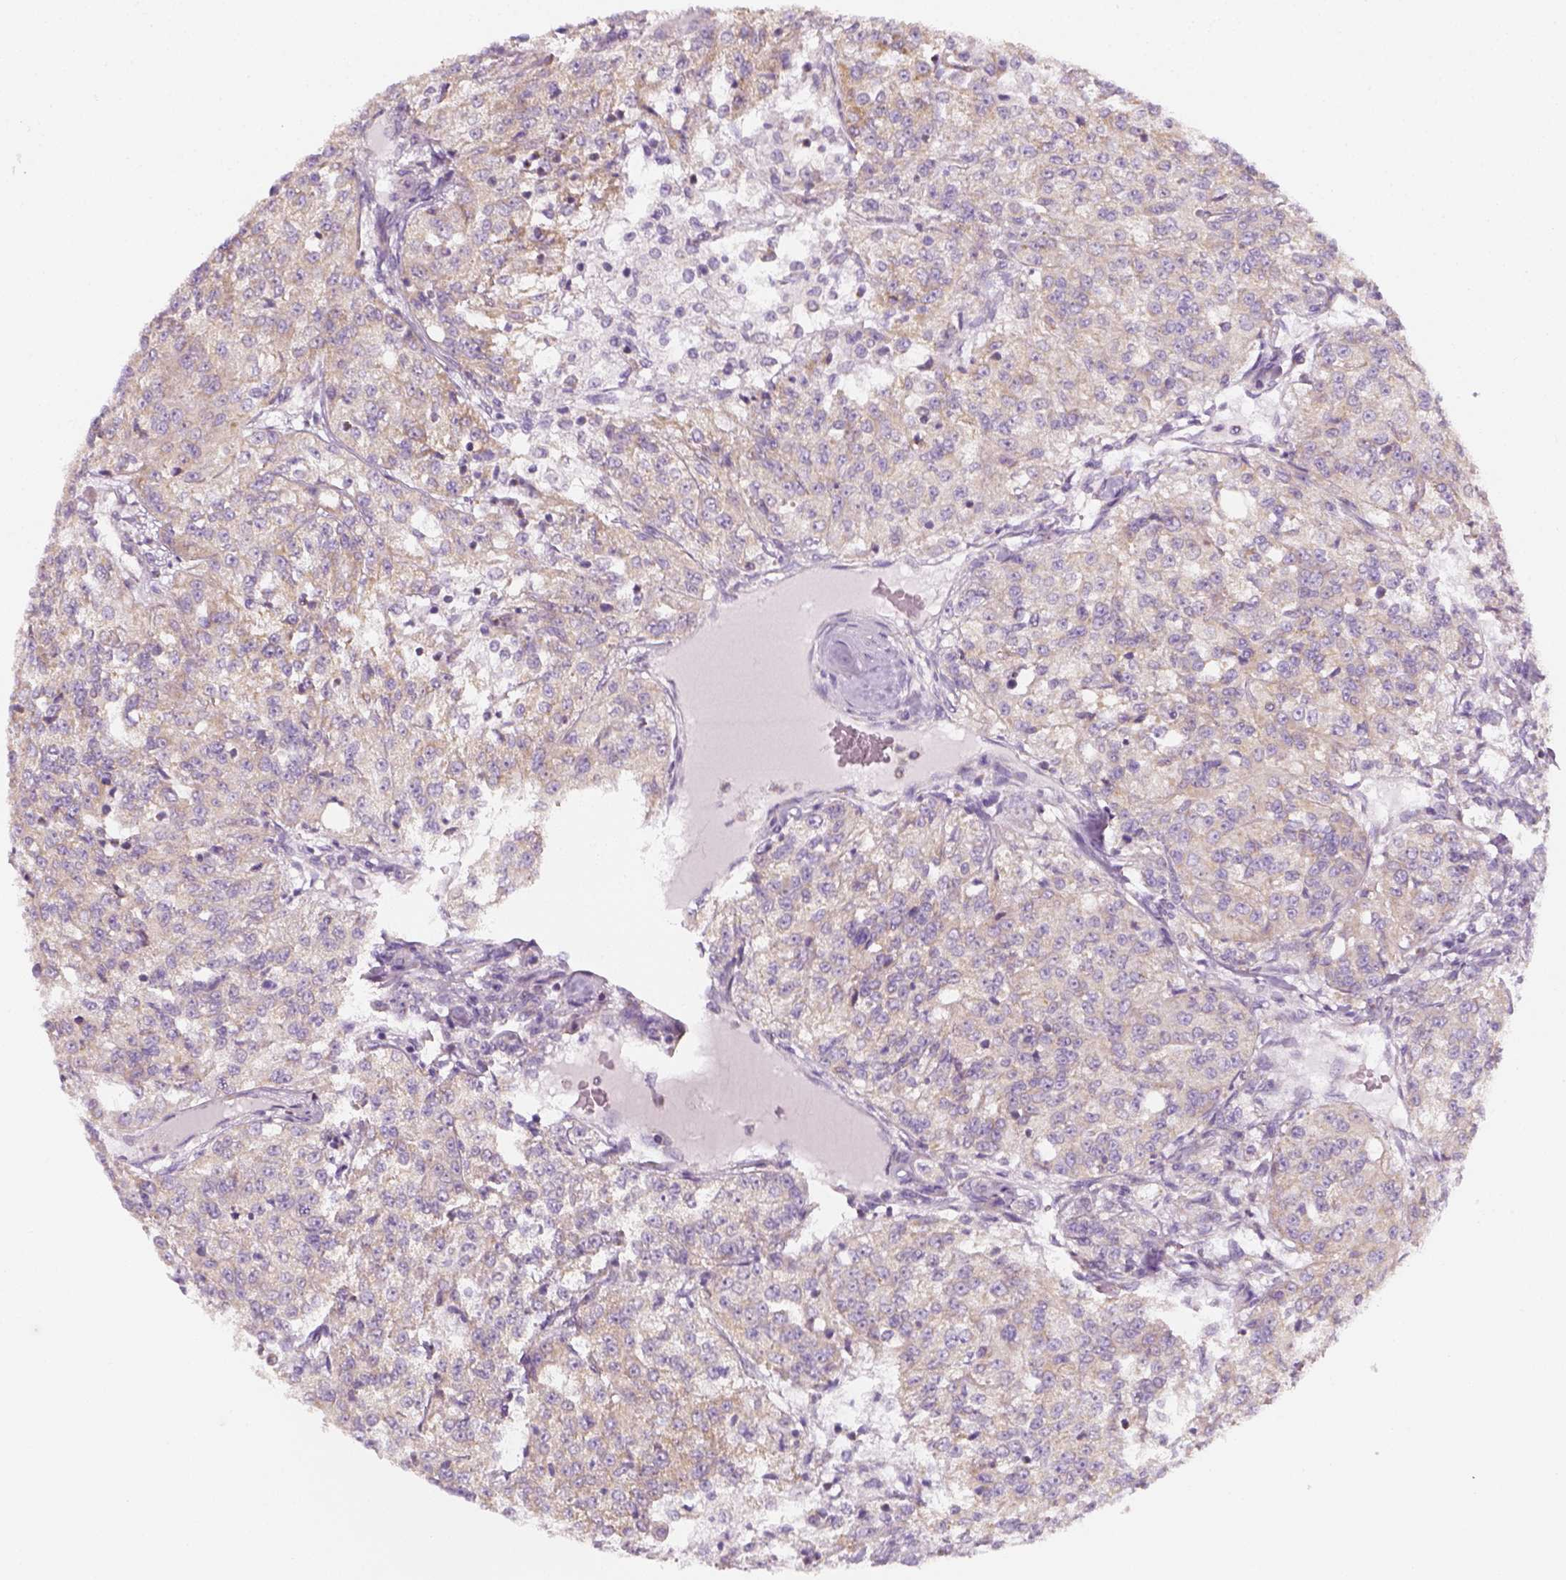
{"staining": {"intensity": "weak", "quantity": "25%-75%", "location": "cytoplasmic/membranous"}, "tissue": "renal cancer", "cell_type": "Tumor cells", "image_type": "cancer", "snomed": [{"axis": "morphology", "description": "Adenocarcinoma, NOS"}, {"axis": "topography", "description": "Kidney"}], "caption": "Immunohistochemical staining of human renal cancer demonstrates low levels of weak cytoplasmic/membranous protein expression in about 25%-75% of tumor cells.", "gene": "AWAT2", "patient": {"sex": "female", "age": 63}}